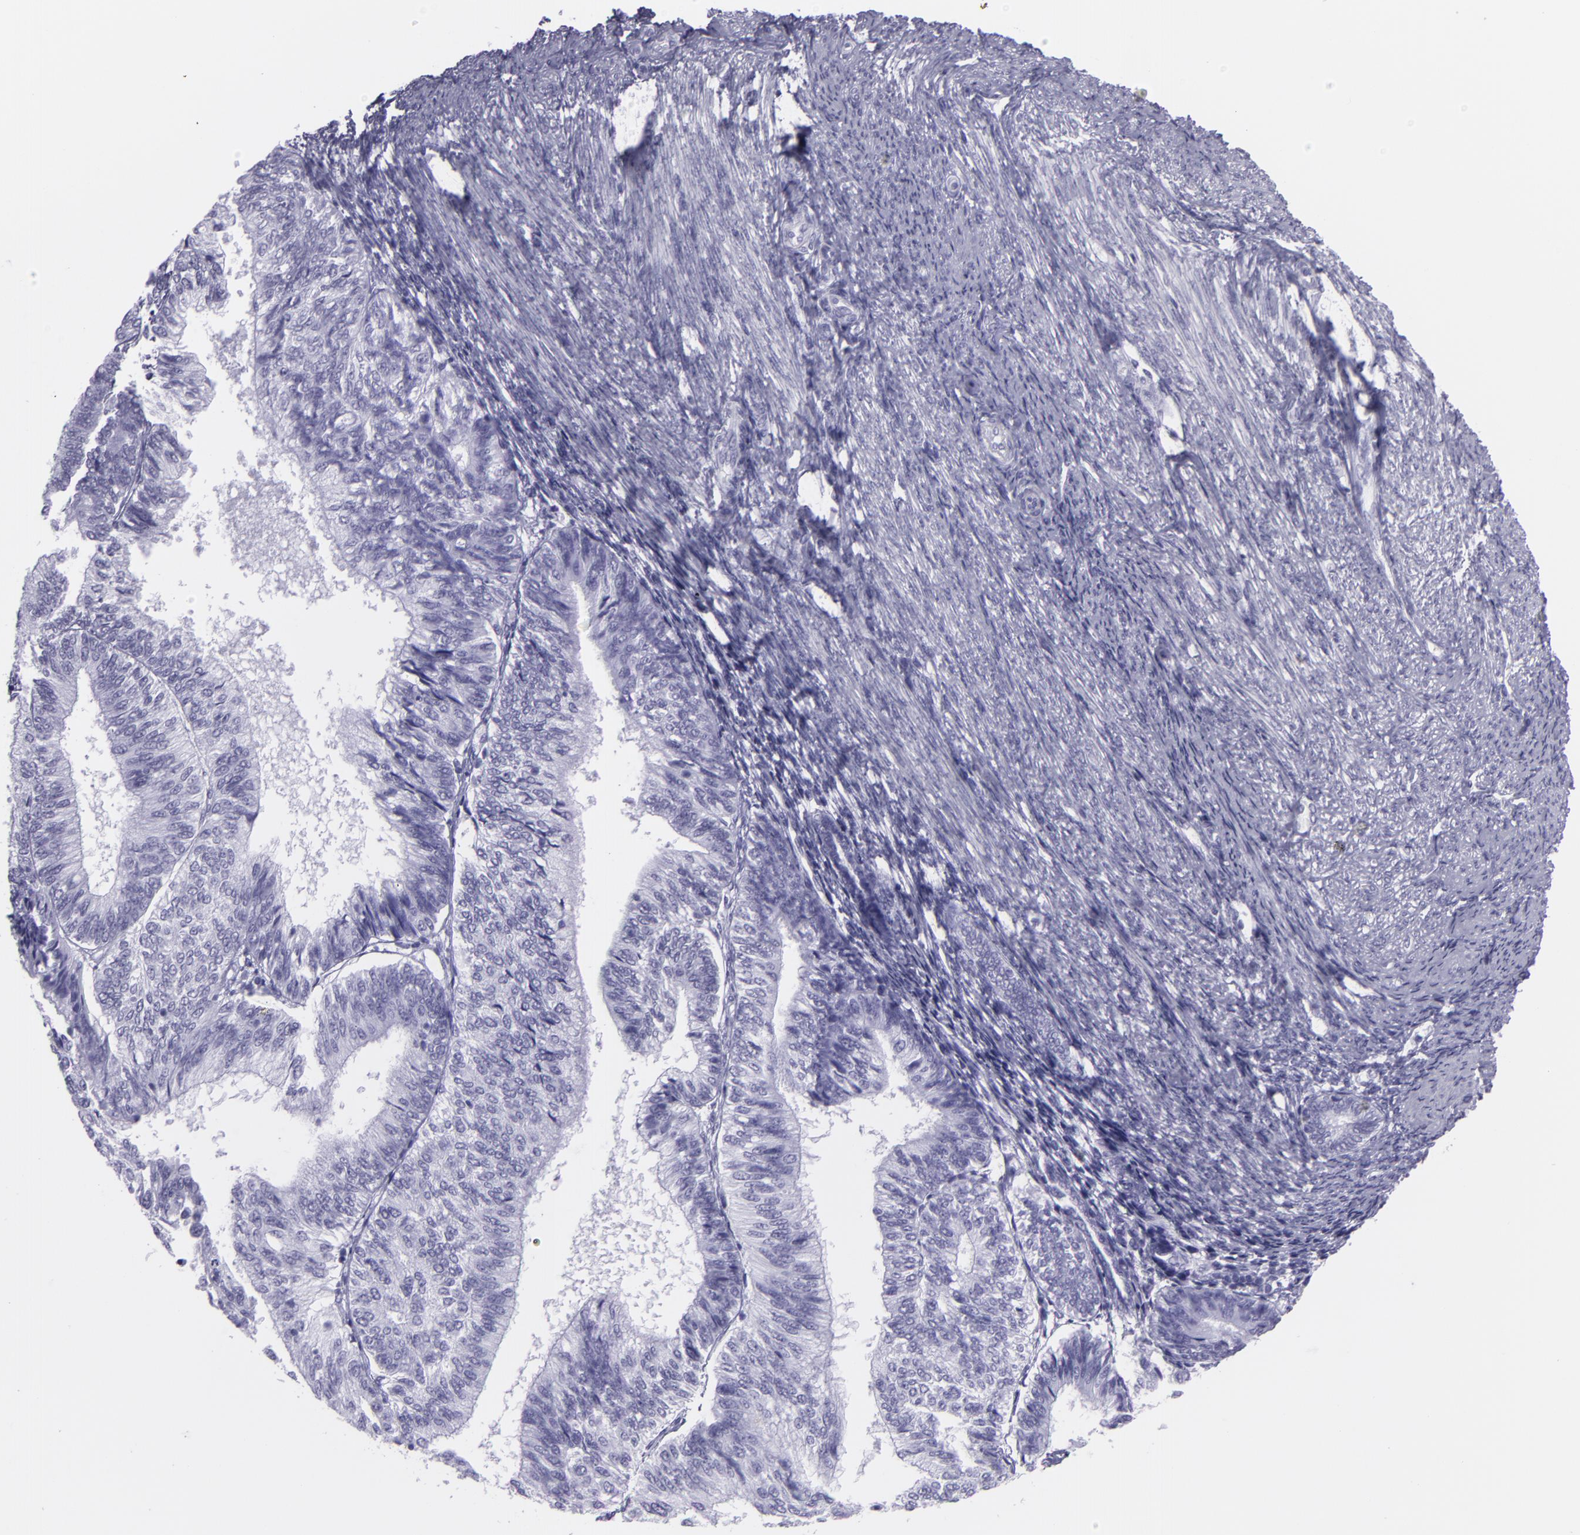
{"staining": {"intensity": "negative", "quantity": "none", "location": "none"}, "tissue": "endometrial cancer", "cell_type": "Tumor cells", "image_type": "cancer", "snomed": [{"axis": "morphology", "description": "Adenocarcinoma, NOS"}, {"axis": "topography", "description": "Endometrium"}], "caption": "Endometrial cancer (adenocarcinoma) was stained to show a protein in brown. There is no significant positivity in tumor cells.", "gene": "MUC6", "patient": {"sex": "female", "age": 55}}